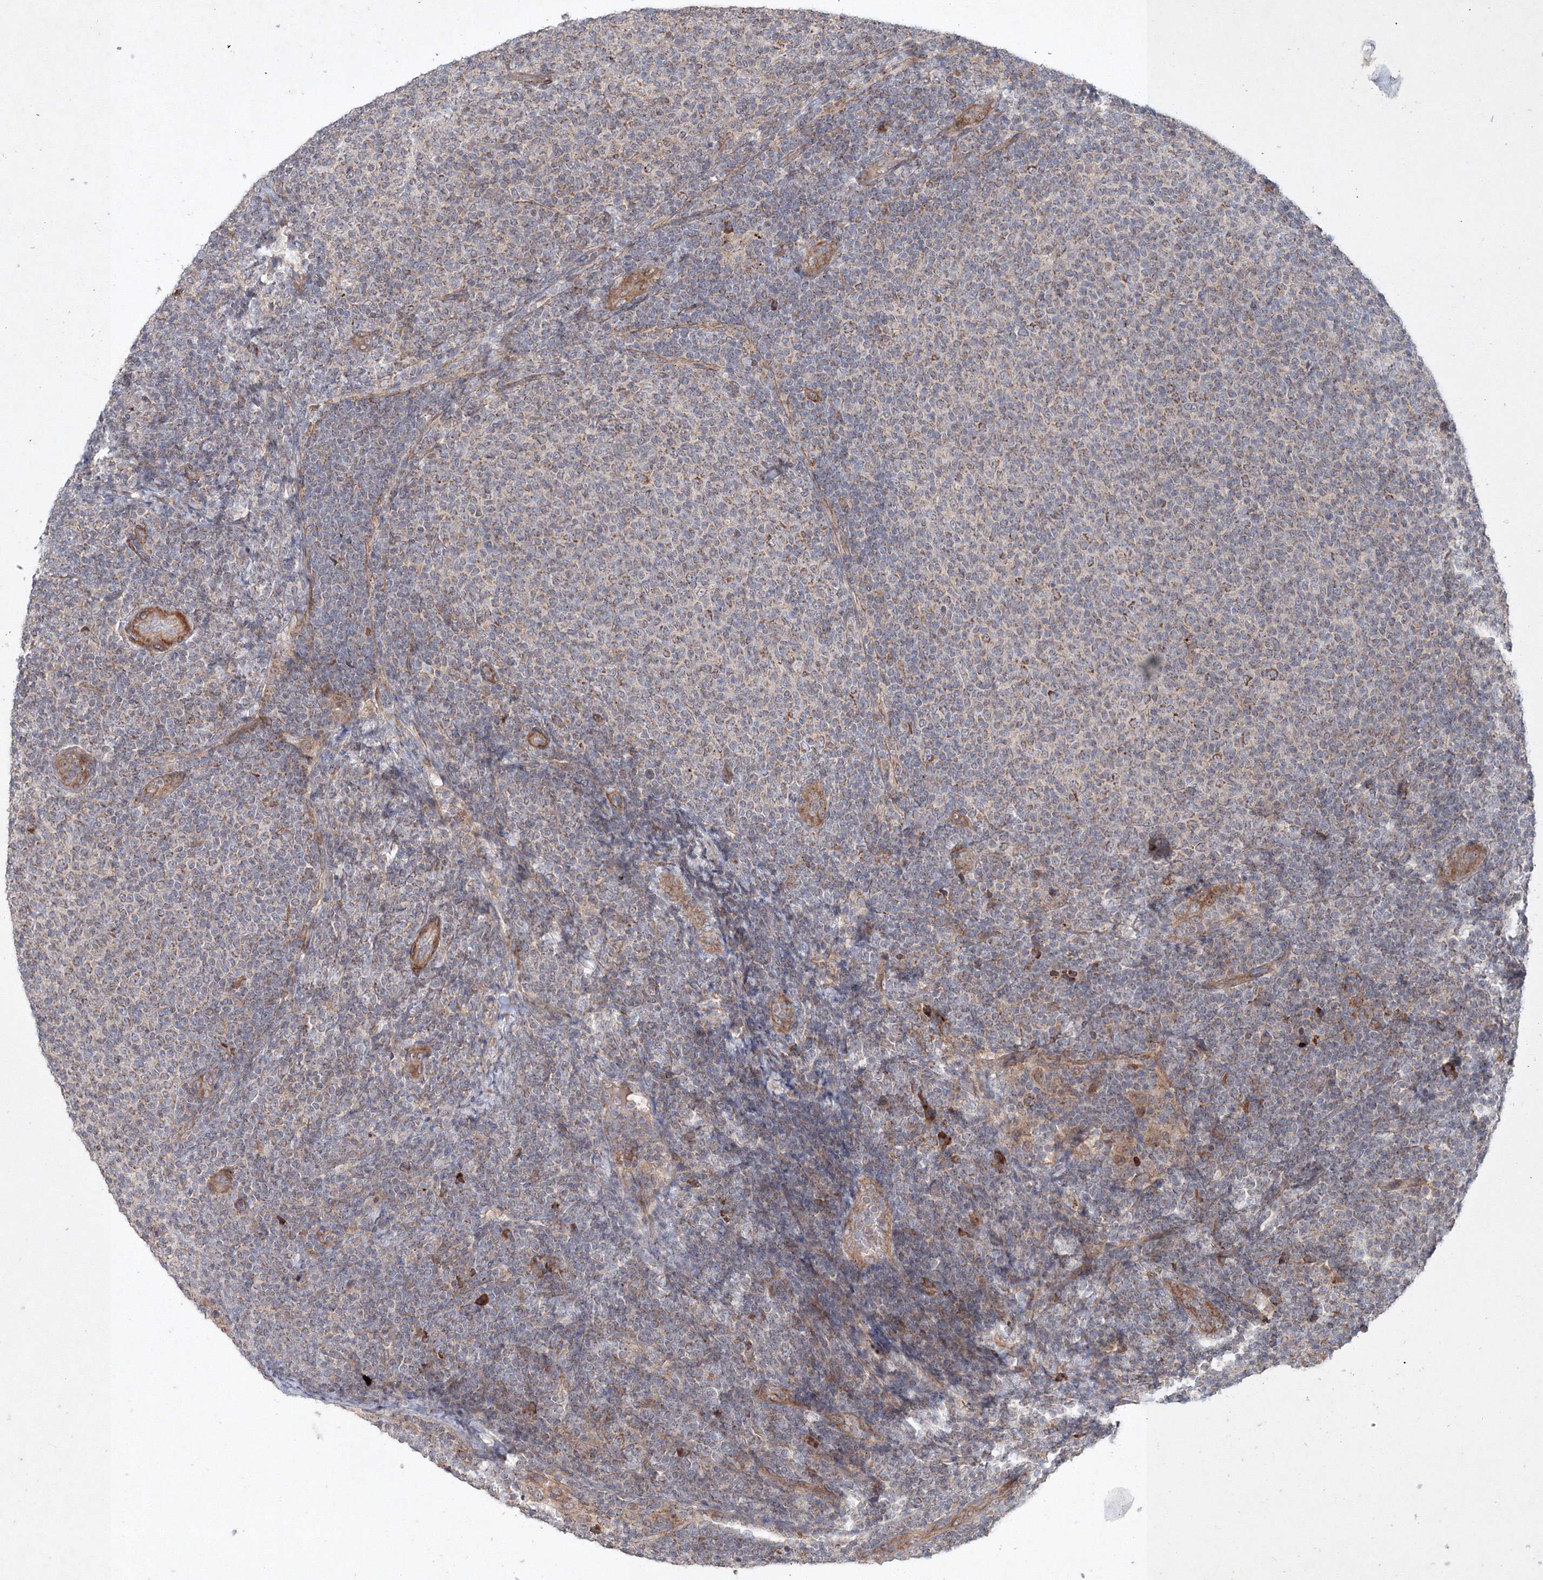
{"staining": {"intensity": "weak", "quantity": "25%-75%", "location": "cytoplasmic/membranous"}, "tissue": "lymphoma", "cell_type": "Tumor cells", "image_type": "cancer", "snomed": [{"axis": "morphology", "description": "Malignant lymphoma, non-Hodgkin's type, Low grade"}, {"axis": "topography", "description": "Lymph node"}], "caption": "Malignant lymphoma, non-Hodgkin's type (low-grade) stained with immunohistochemistry displays weak cytoplasmic/membranous expression in about 25%-75% of tumor cells.", "gene": "NOA1", "patient": {"sex": "male", "age": 66}}